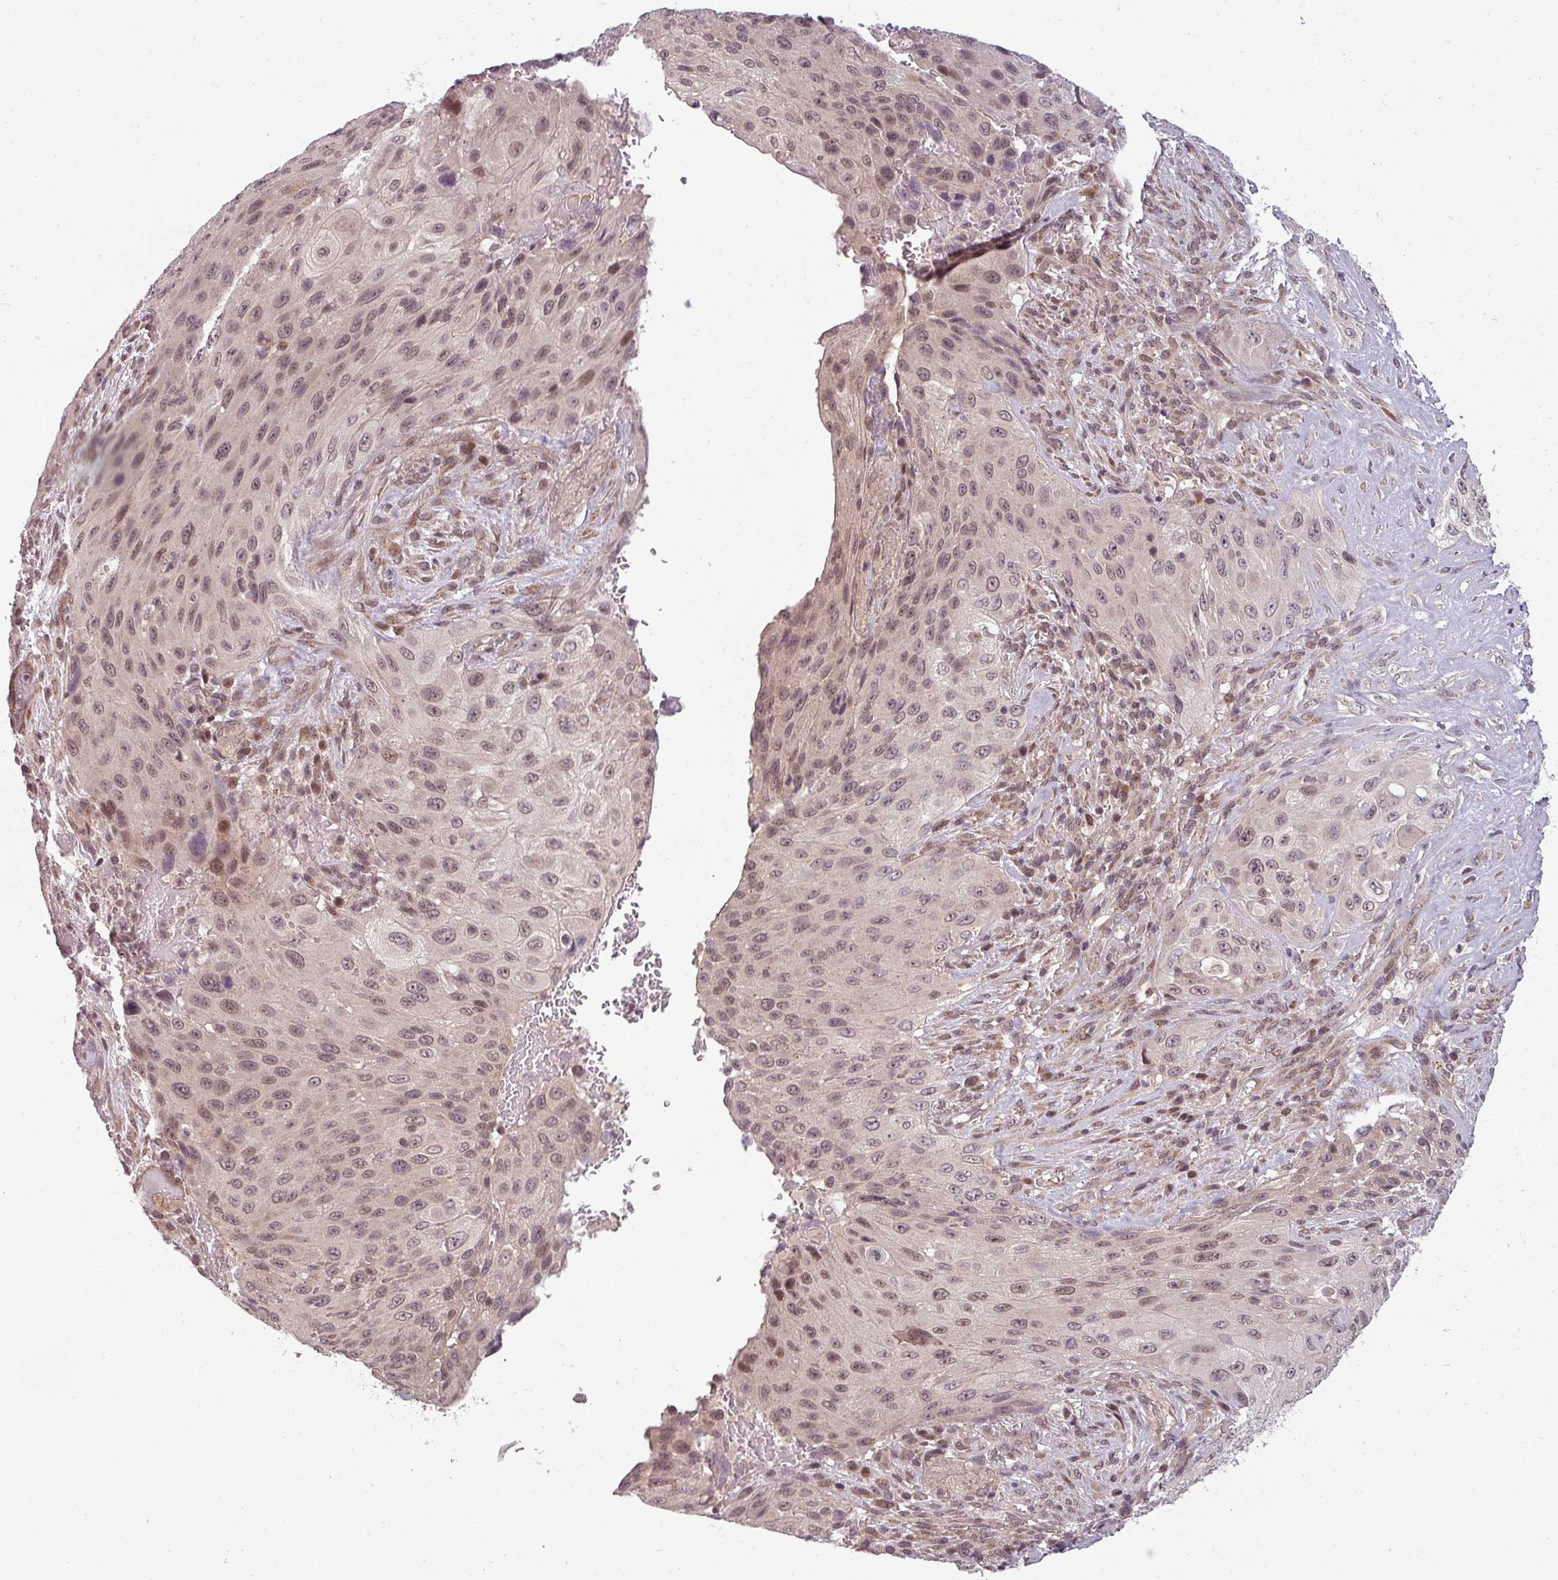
{"staining": {"intensity": "moderate", "quantity": "25%-75%", "location": "nuclear"}, "tissue": "cervical cancer", "cell_type": "Tumor cells", "image_type": "cancer", "snomed": [{"axis": "morphology", "description": "Squamous cell carcinoma, NOS"}, {"axis": "topography", "description": "Cervix"}], "caption": "The image exhibits staining of cervical cancer (squamous cell carcinoma), revealing moderate nuclear protein positivity (brown color) within tumor cells. (brown staining indicates protein expression, while blue staining denotes nuclei).", "gene": "CLIC1", "patient": {"sex": "female", "age": 42}}